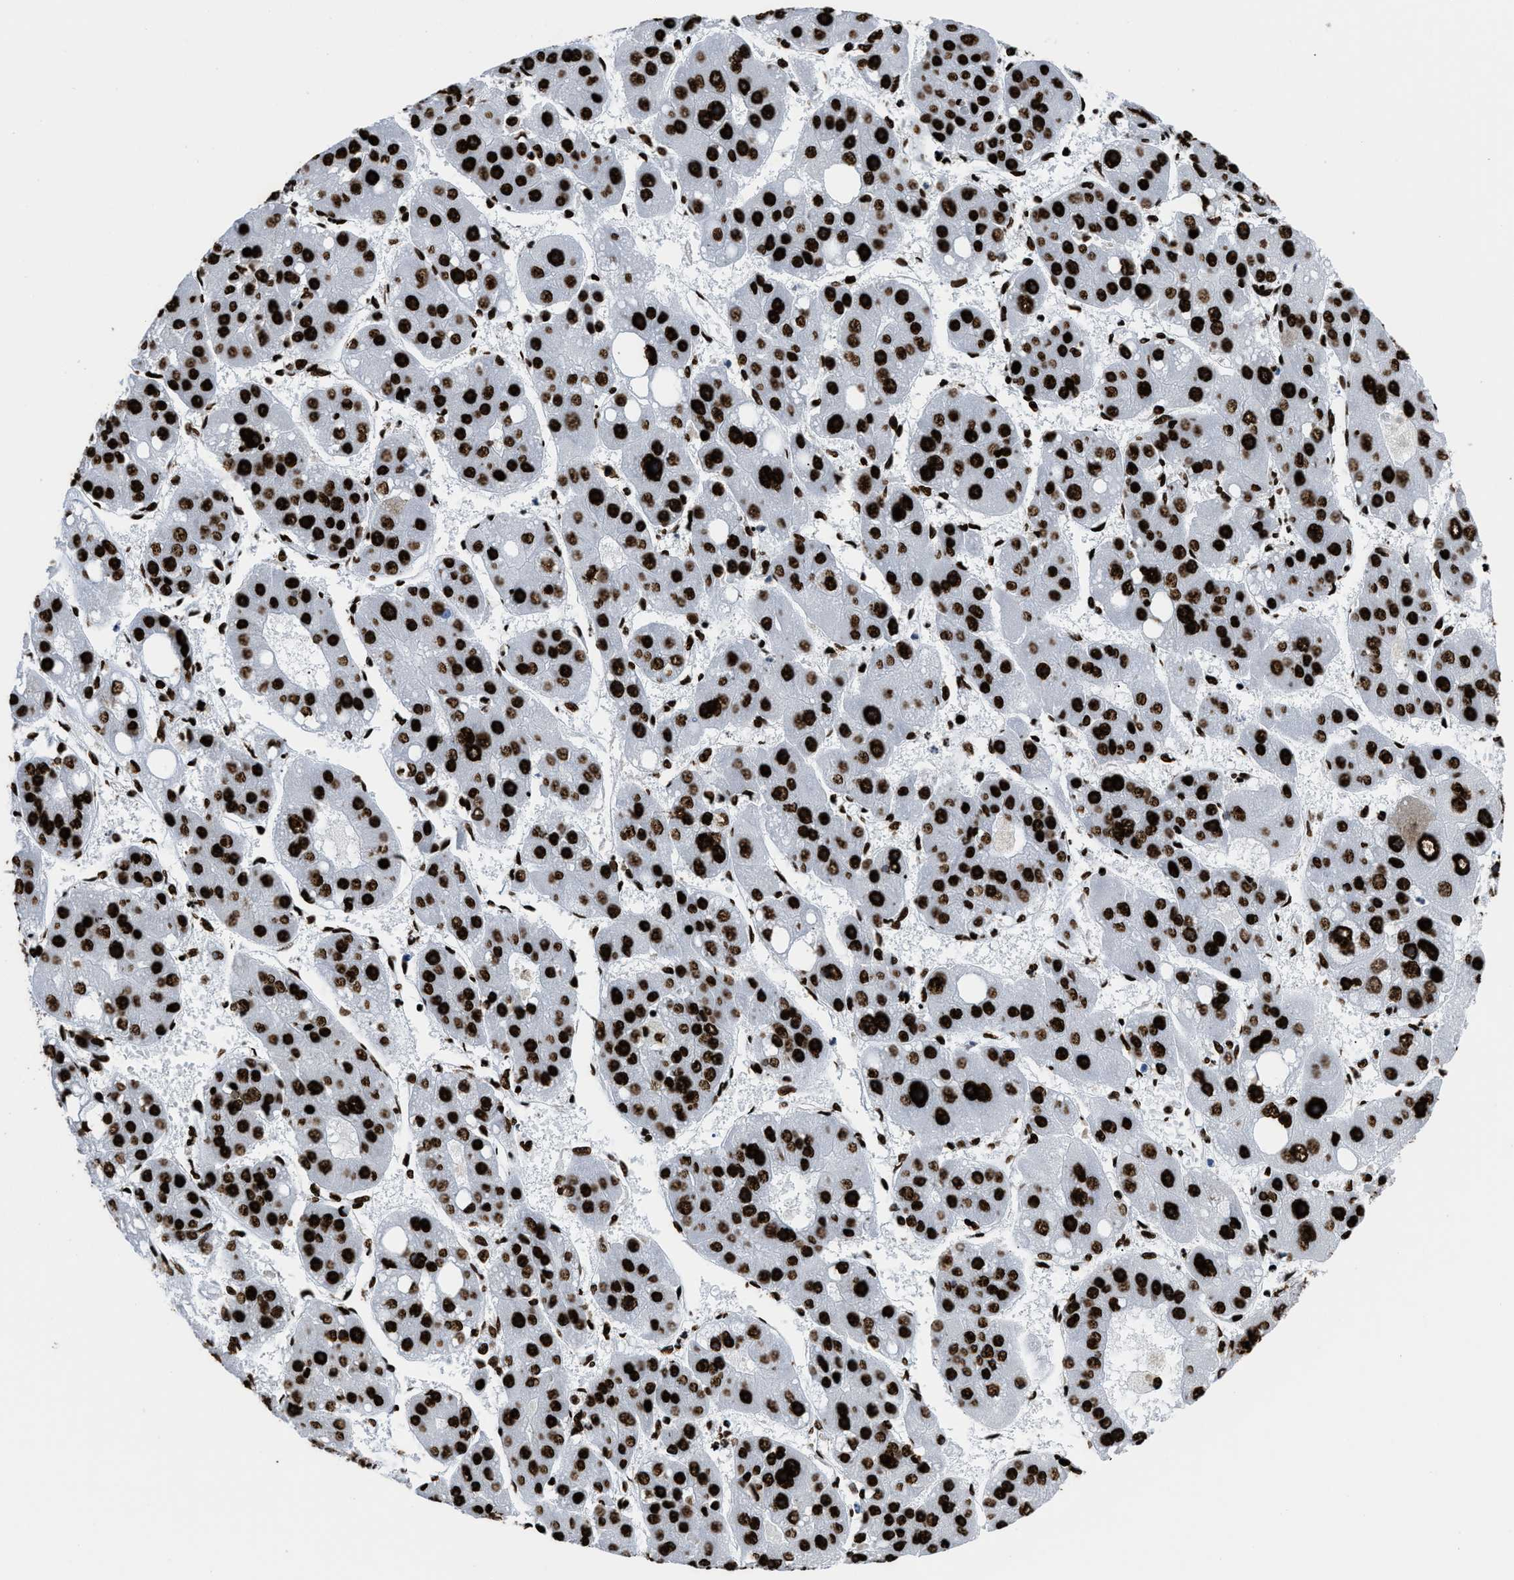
{"staining": {"intensity": "strong", "quantity": ">75%", "location": "nuclear"}, "tissue": "liver cancer", "cell_type": "Tumor cells", "image_type": "cancer", "snomed": [{"axis": "morphology", "description": "Carcinoma, Hepatocellular, NOS"}, {"axis": "topography", "description": "Liver"}], "caption": "Liver cancer (hepatocellular carcinoma) stained with immunohistochemistry demonstrates strong nuclear expression in about >75% of tumor cells.", "gene": "HNRNPM", "patient": {"sex": "female", "age": 61}}